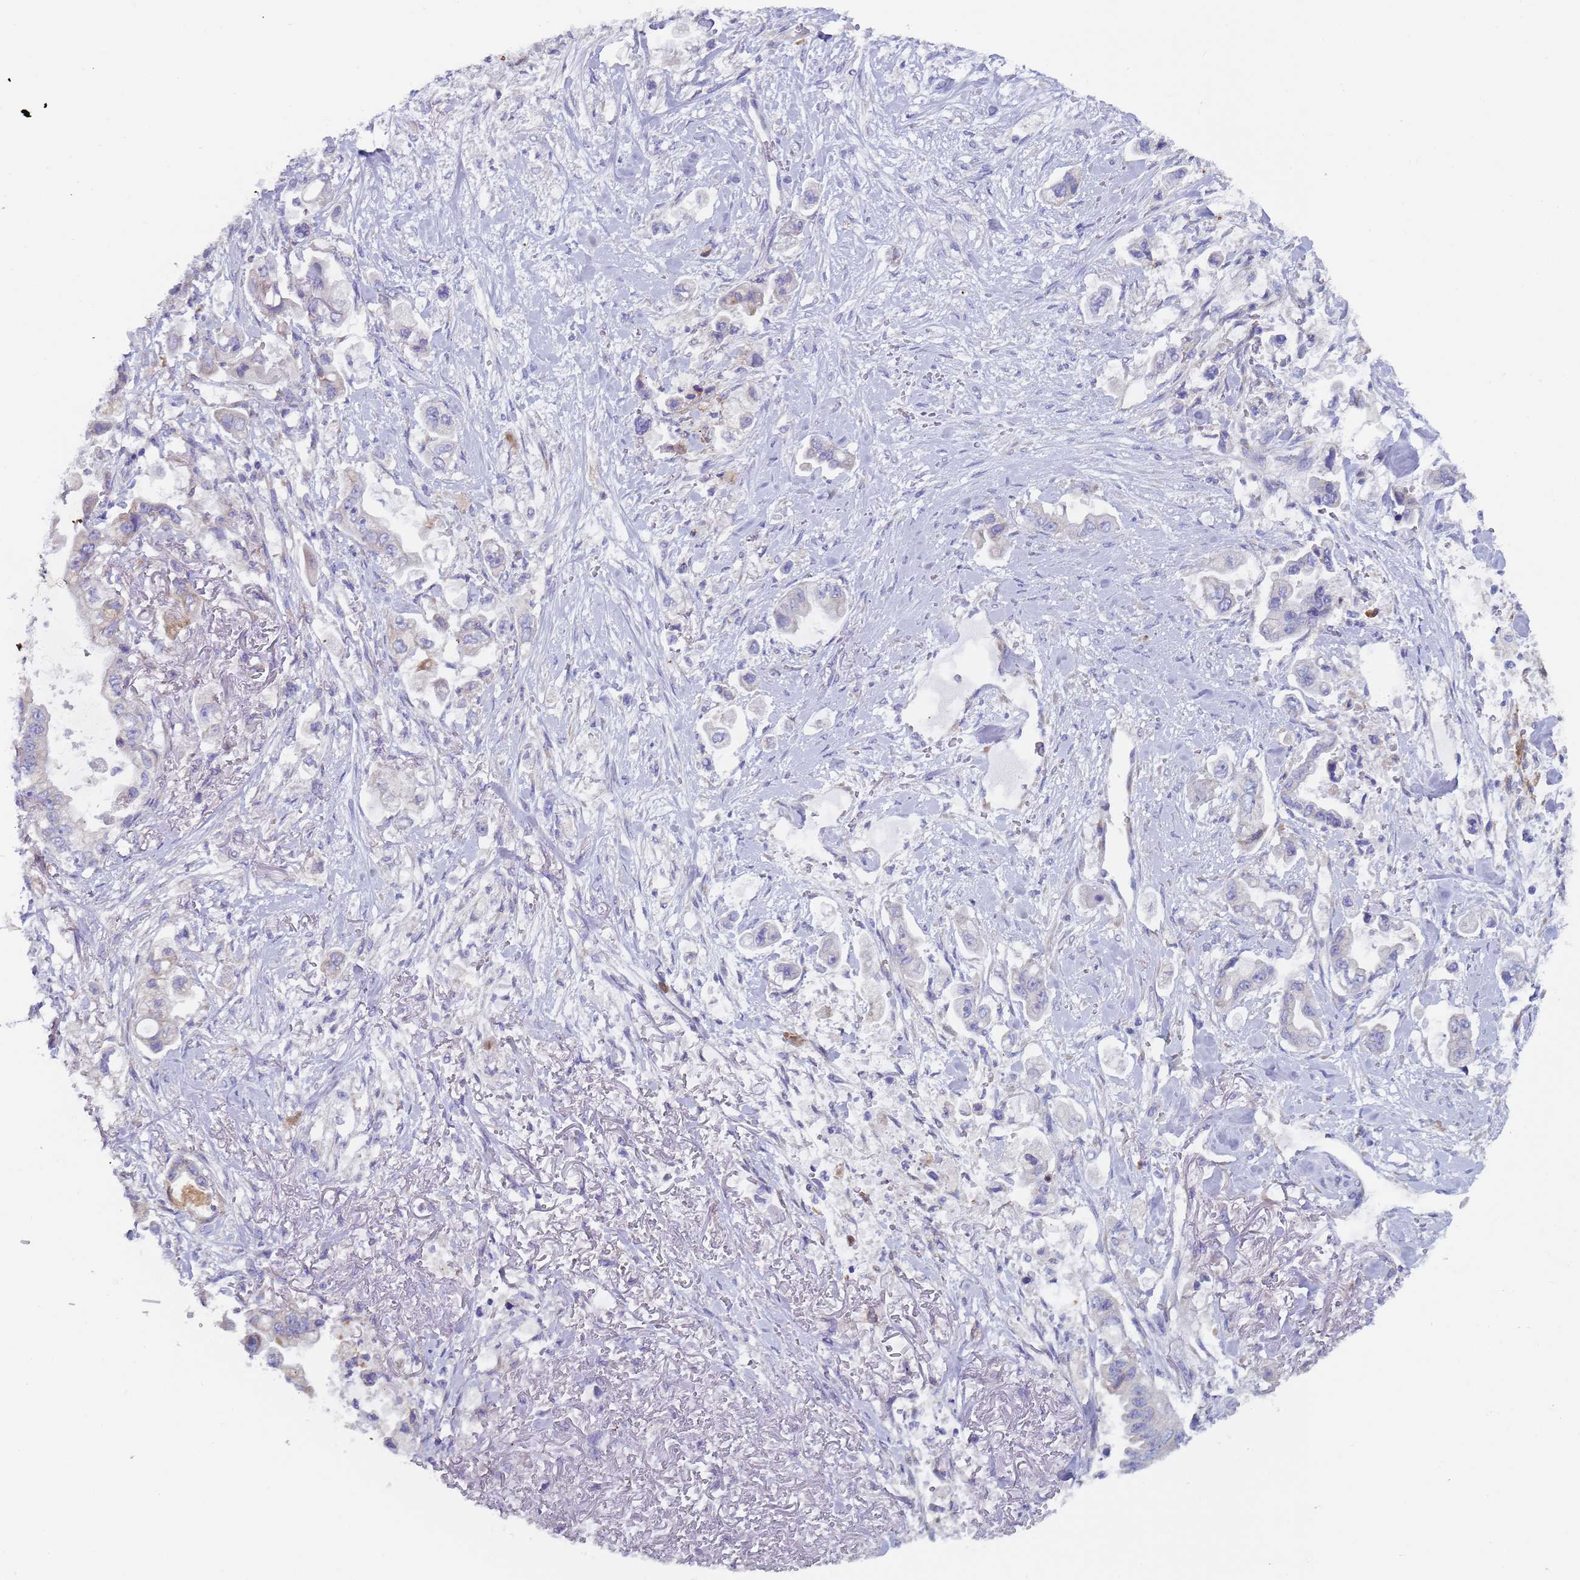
{"staining": {"intensity": "weak", "quantity": "<25%", "location": "cytoplasmic/membranous"}, "tissue": "stomach cancer", "cell_type": "Tumor cells", "image_type": "cancer", "snomed": [{"axis": "morphology", "description": "Adenocarcinoma, NOS"}, {"axis": "topography", "description": "Stomach"}], "caption": "Adenocarcinoma (stomach) stained for a protein using immunohistochemistry (IHC) shows no staining tumor cells.", "gene": "ZNF844", "patient": {"sex": "male", "age": 62}}